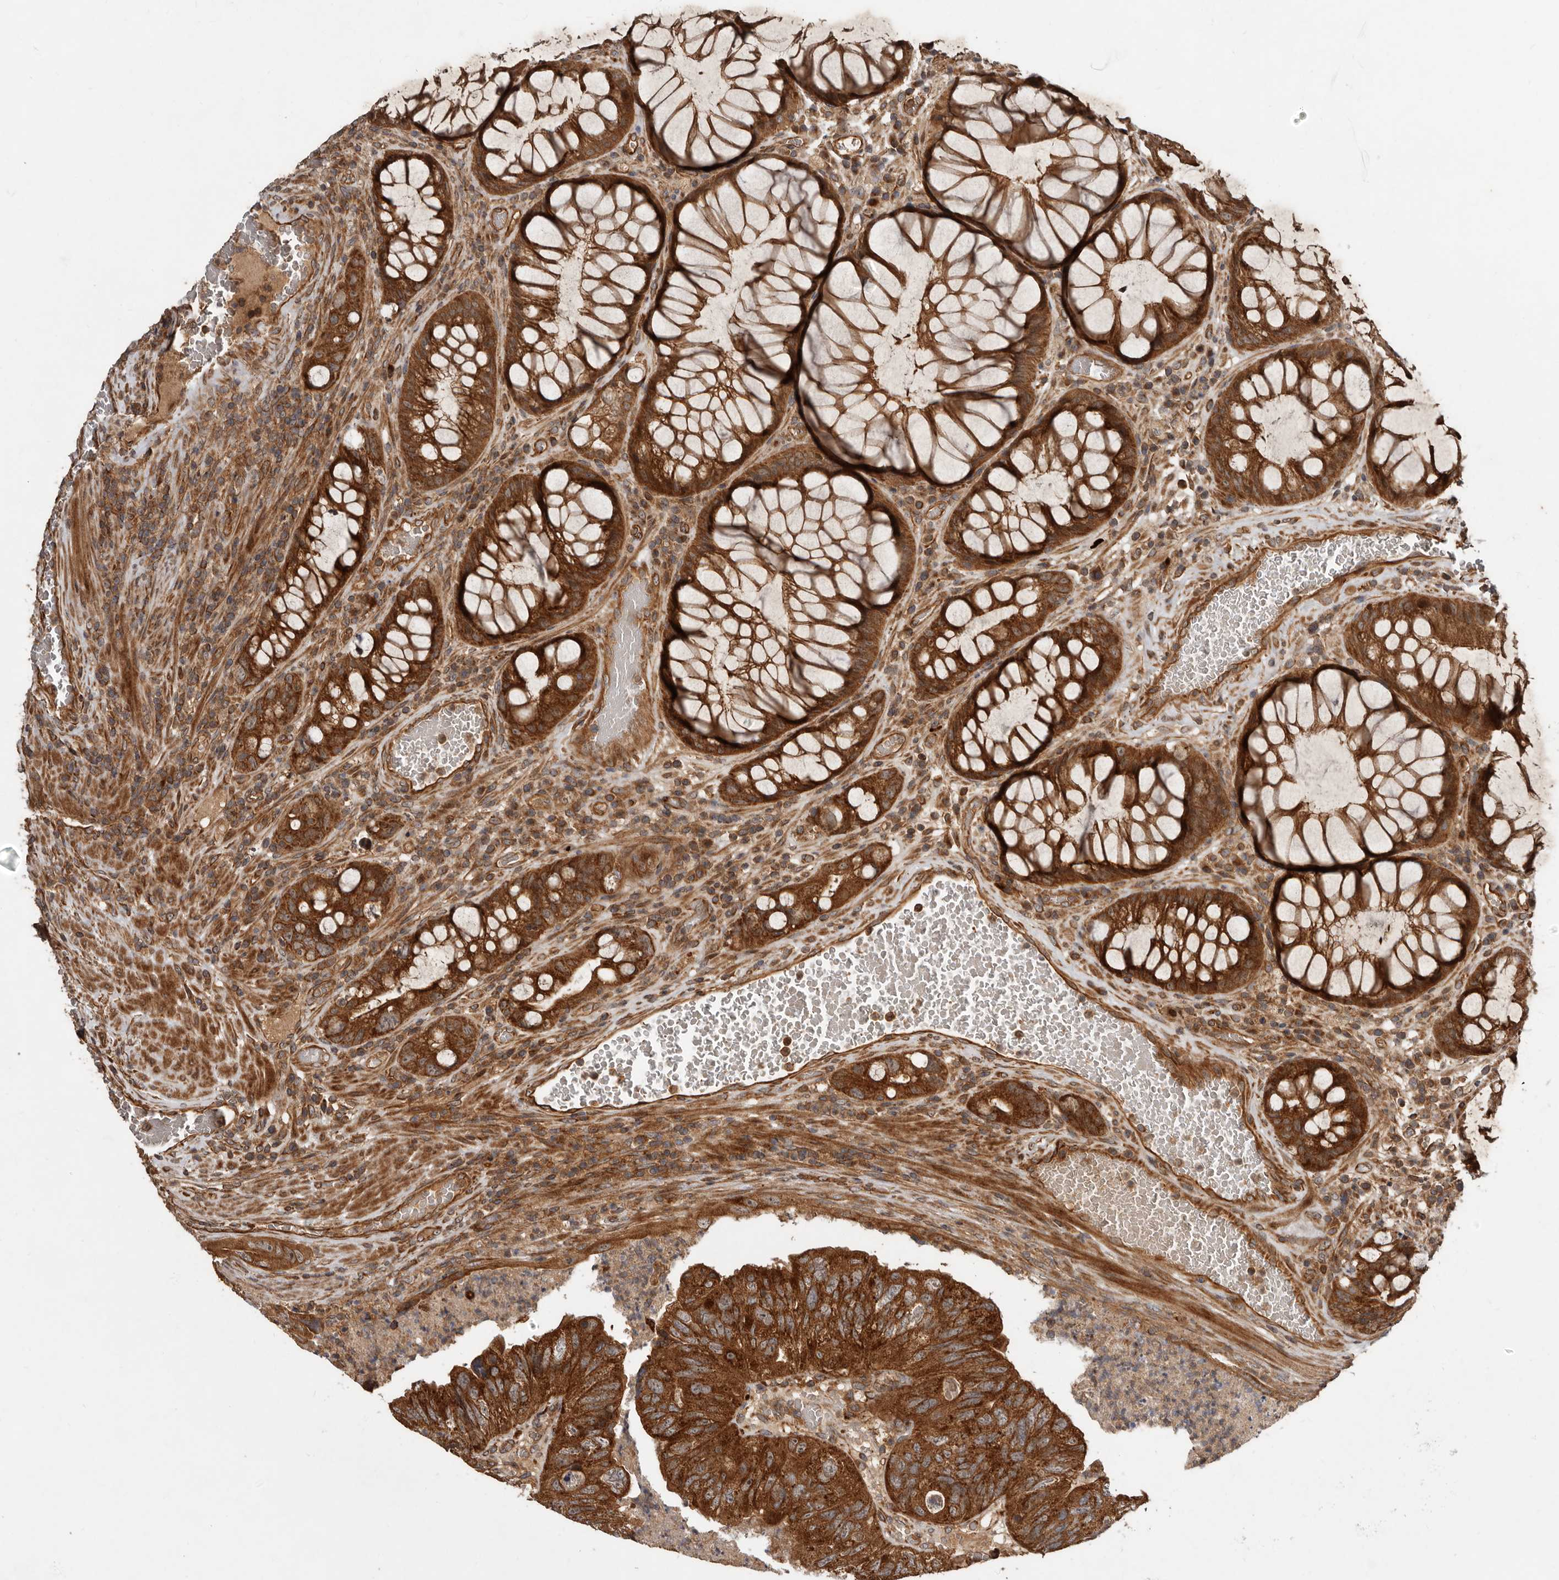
{"staining": {"intensity": "moderate", "quantity": ">75%", "location": "cytoplasmic/membranous"}, "tissue": "colorectal cancer", "cell_type": "Tumor cells", "image_type": "cancer", "snomed": [{"axis": "morphology", "description": "Adenocarcinoma, NOS"}, {"axis": "topography", "description": "Rectum"}], "caption": "A medium amount of moderate cytoplasmic/membranous expression is present in approximately >75% of tumor cells in colorectal adenocarcinoma tissue.", "gene": "STK36", "patient": {"sex": "male", "age": 63}}